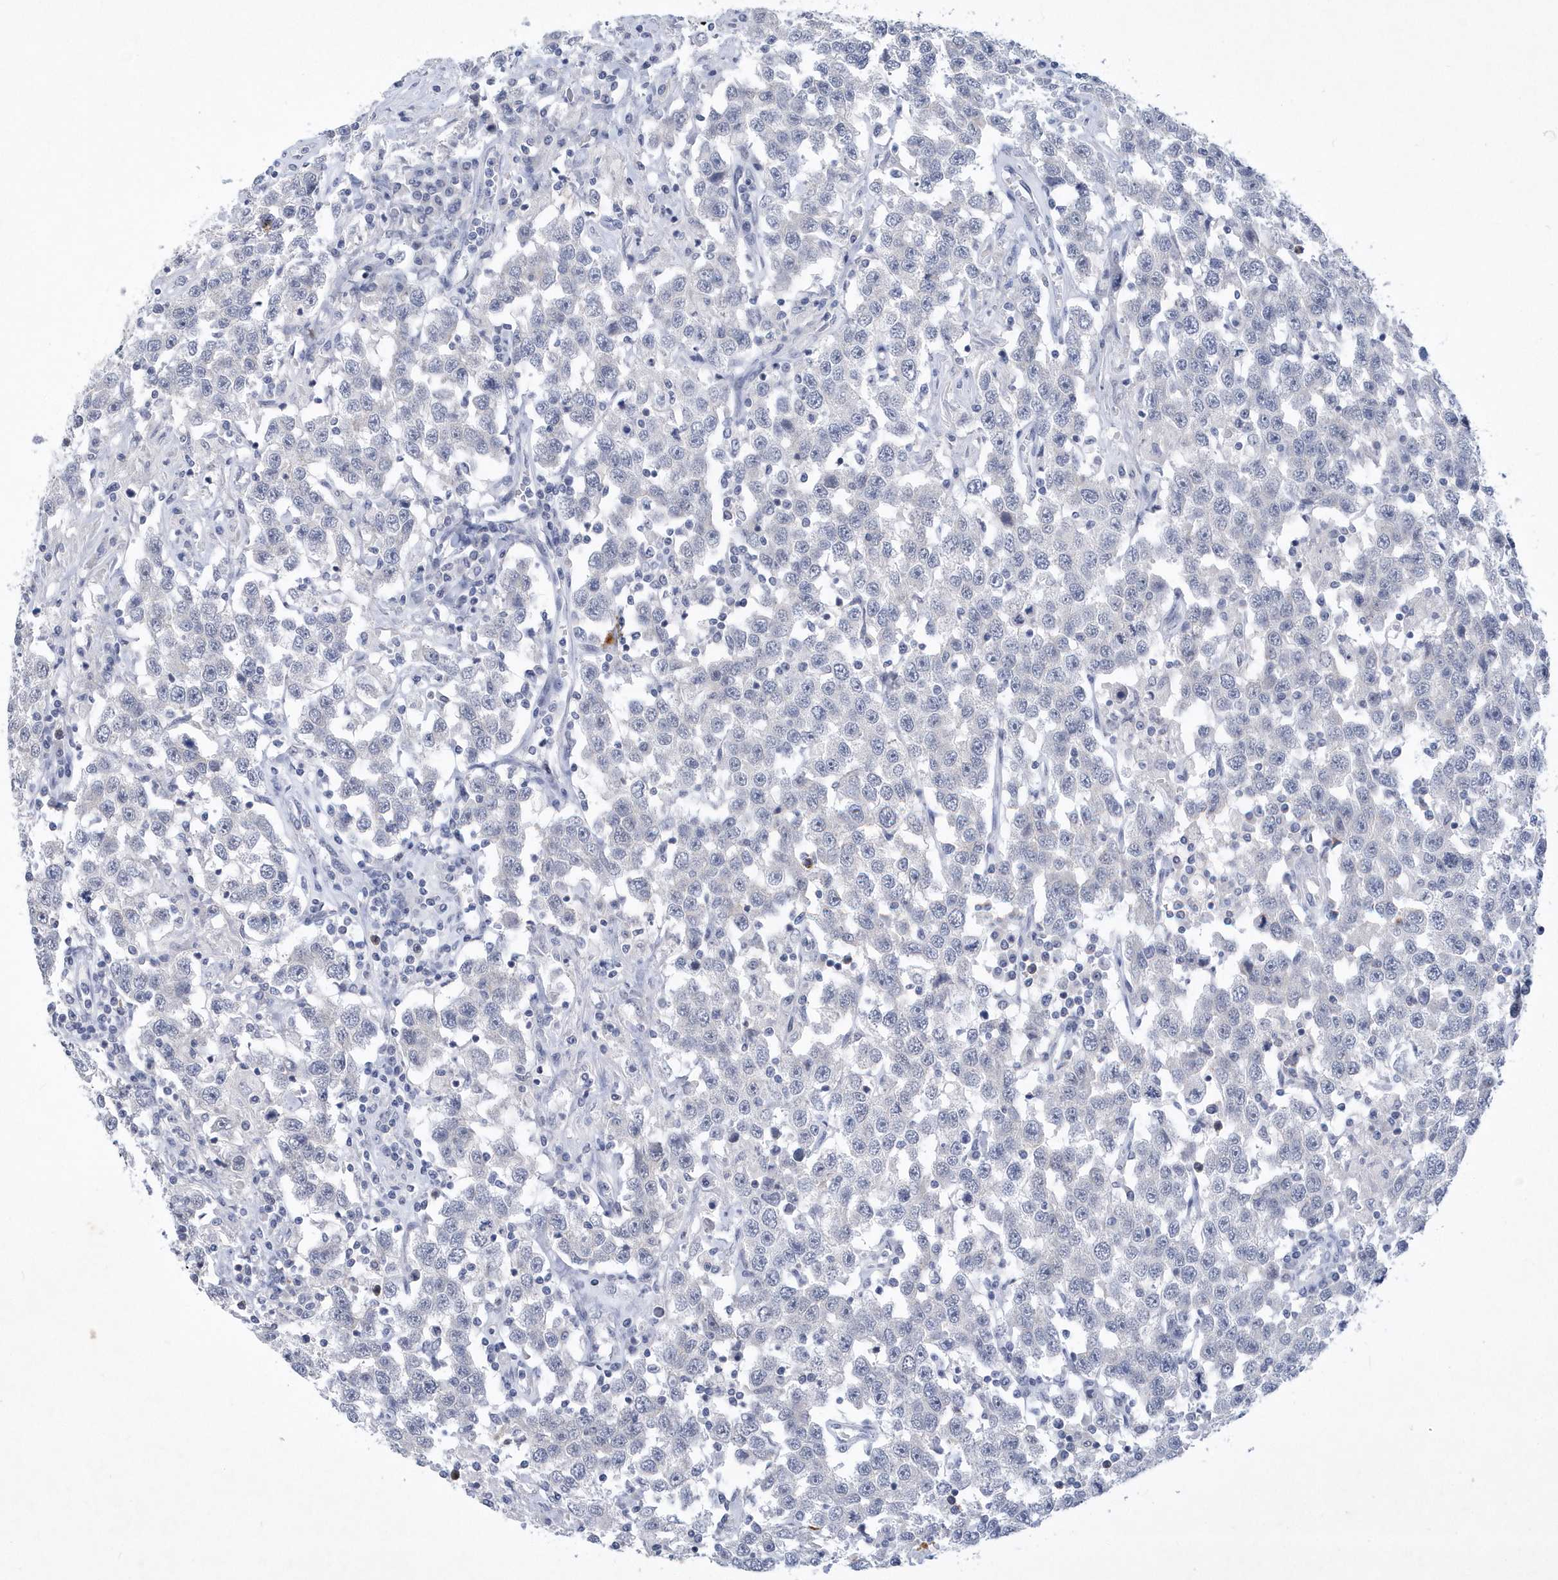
{"staining": {"intensity": "negative", "quantity": "none", "location": "none"}, "tissue": "testis cancer", "cell_type": "Tumor cells", "image_type": "cancer", "snomed": [{"axis": "morphology", "description": "Seminoma, NOS"}, {"axis": "topography", "description": "Testis"}], "caption": "Immunohistochemistry (IHC) histopathology image of neoplastic tissue: human testis seminoma stained with DAB (3,3'-diaminobenzidine) shows no significant protein expression in tumor cells.", "gene": "SRGAP3", "patient": {"sex": "male", "age": 41}}